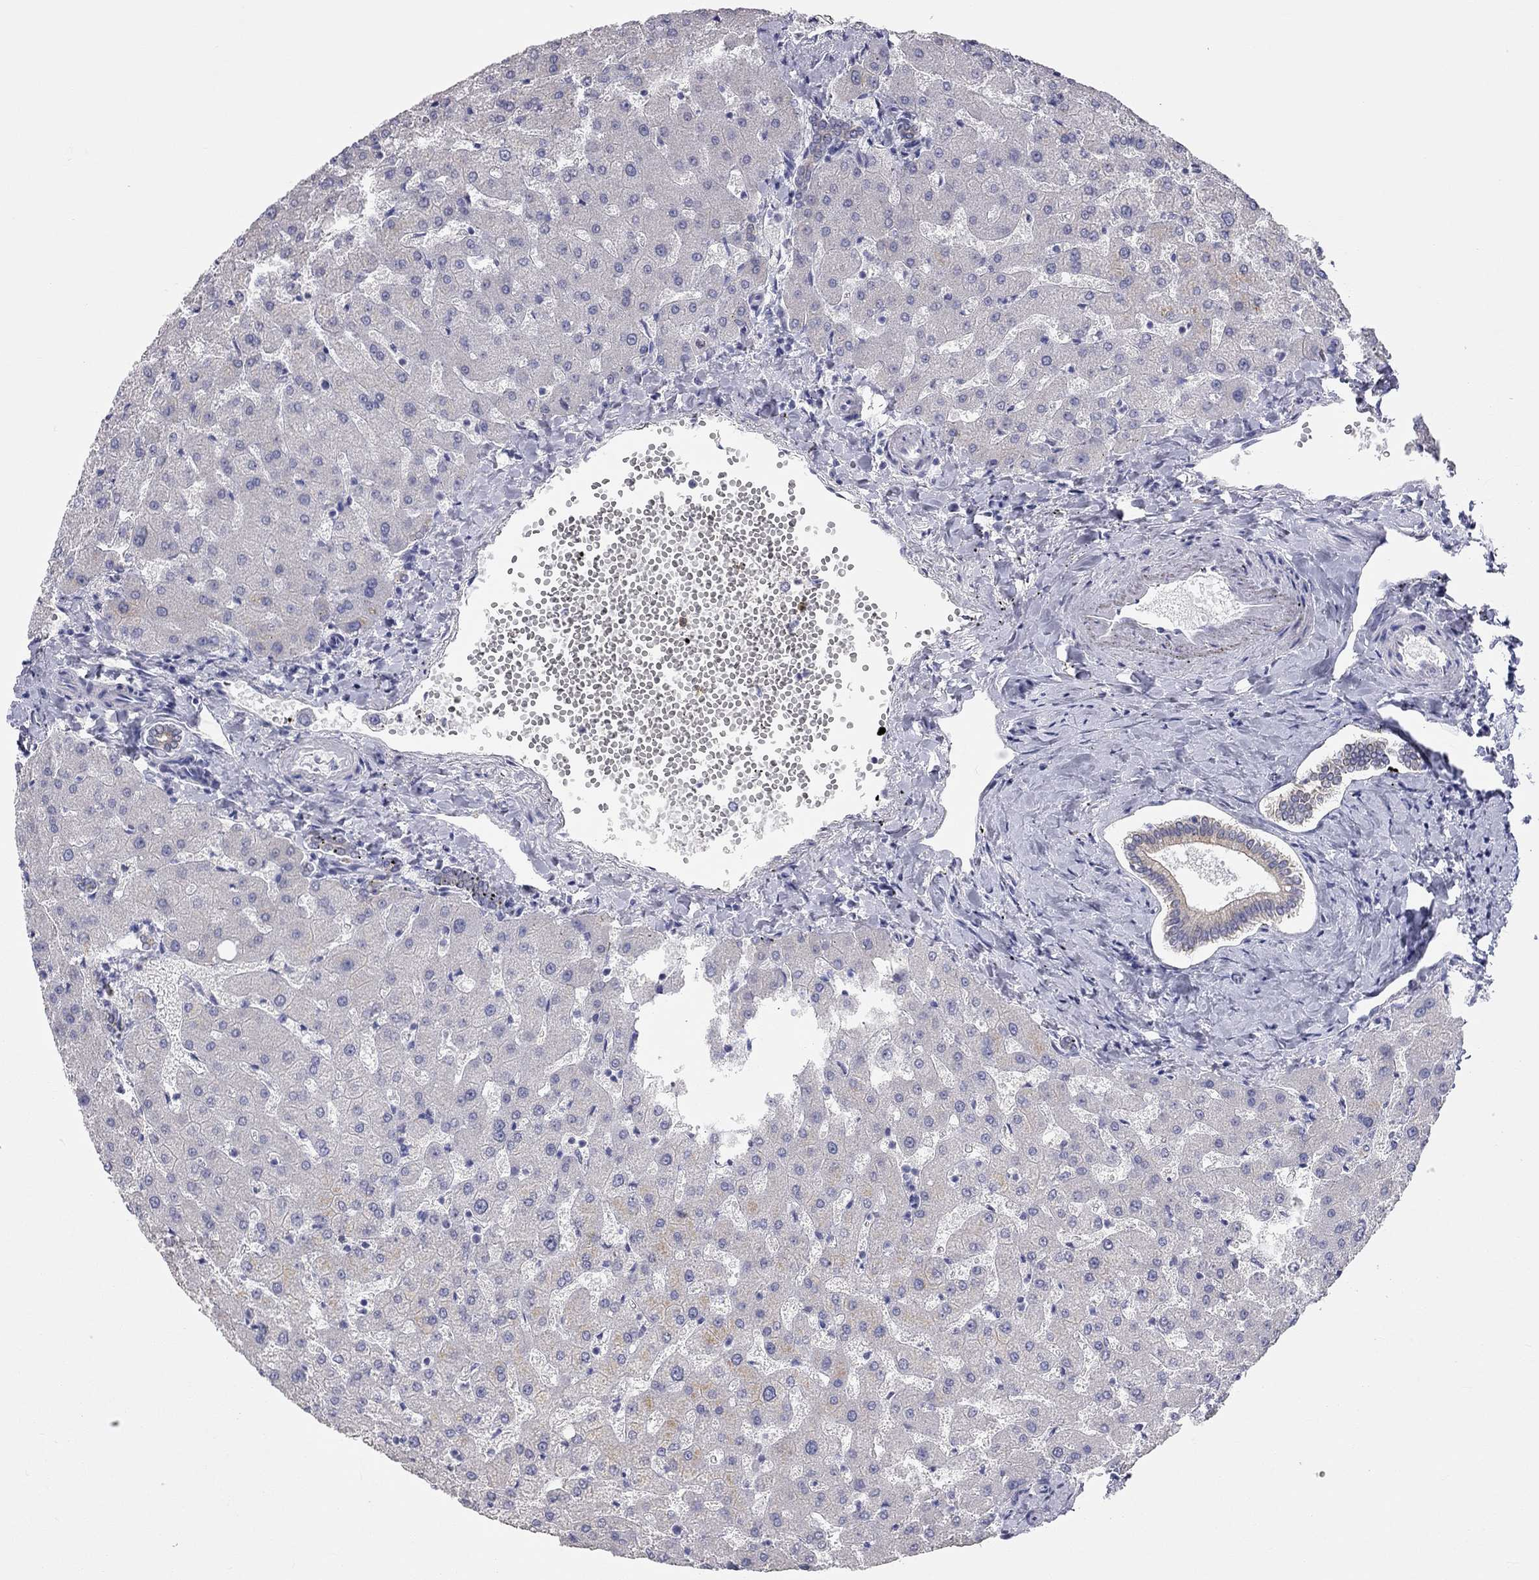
{"staining": {"intensity": "negative", "quantity": "none", "location": "none"}, "tissue": "liver", "cell_type": "Cholangiocytes", "image_type": "normal", "snomed": [{"axis": "morphology", "description": "Normal tissue, NOS"}, {"axis": "topography", "description": "Liver"}], "caption": "The image reveals no significant positivity in cholangiocytes of liver. The staining is performed using DAB brown chromogen with nuclei counter-stained in using hematoxylin.", "gene": "AK8", "patient": {"sex": "female", "age": 50}}